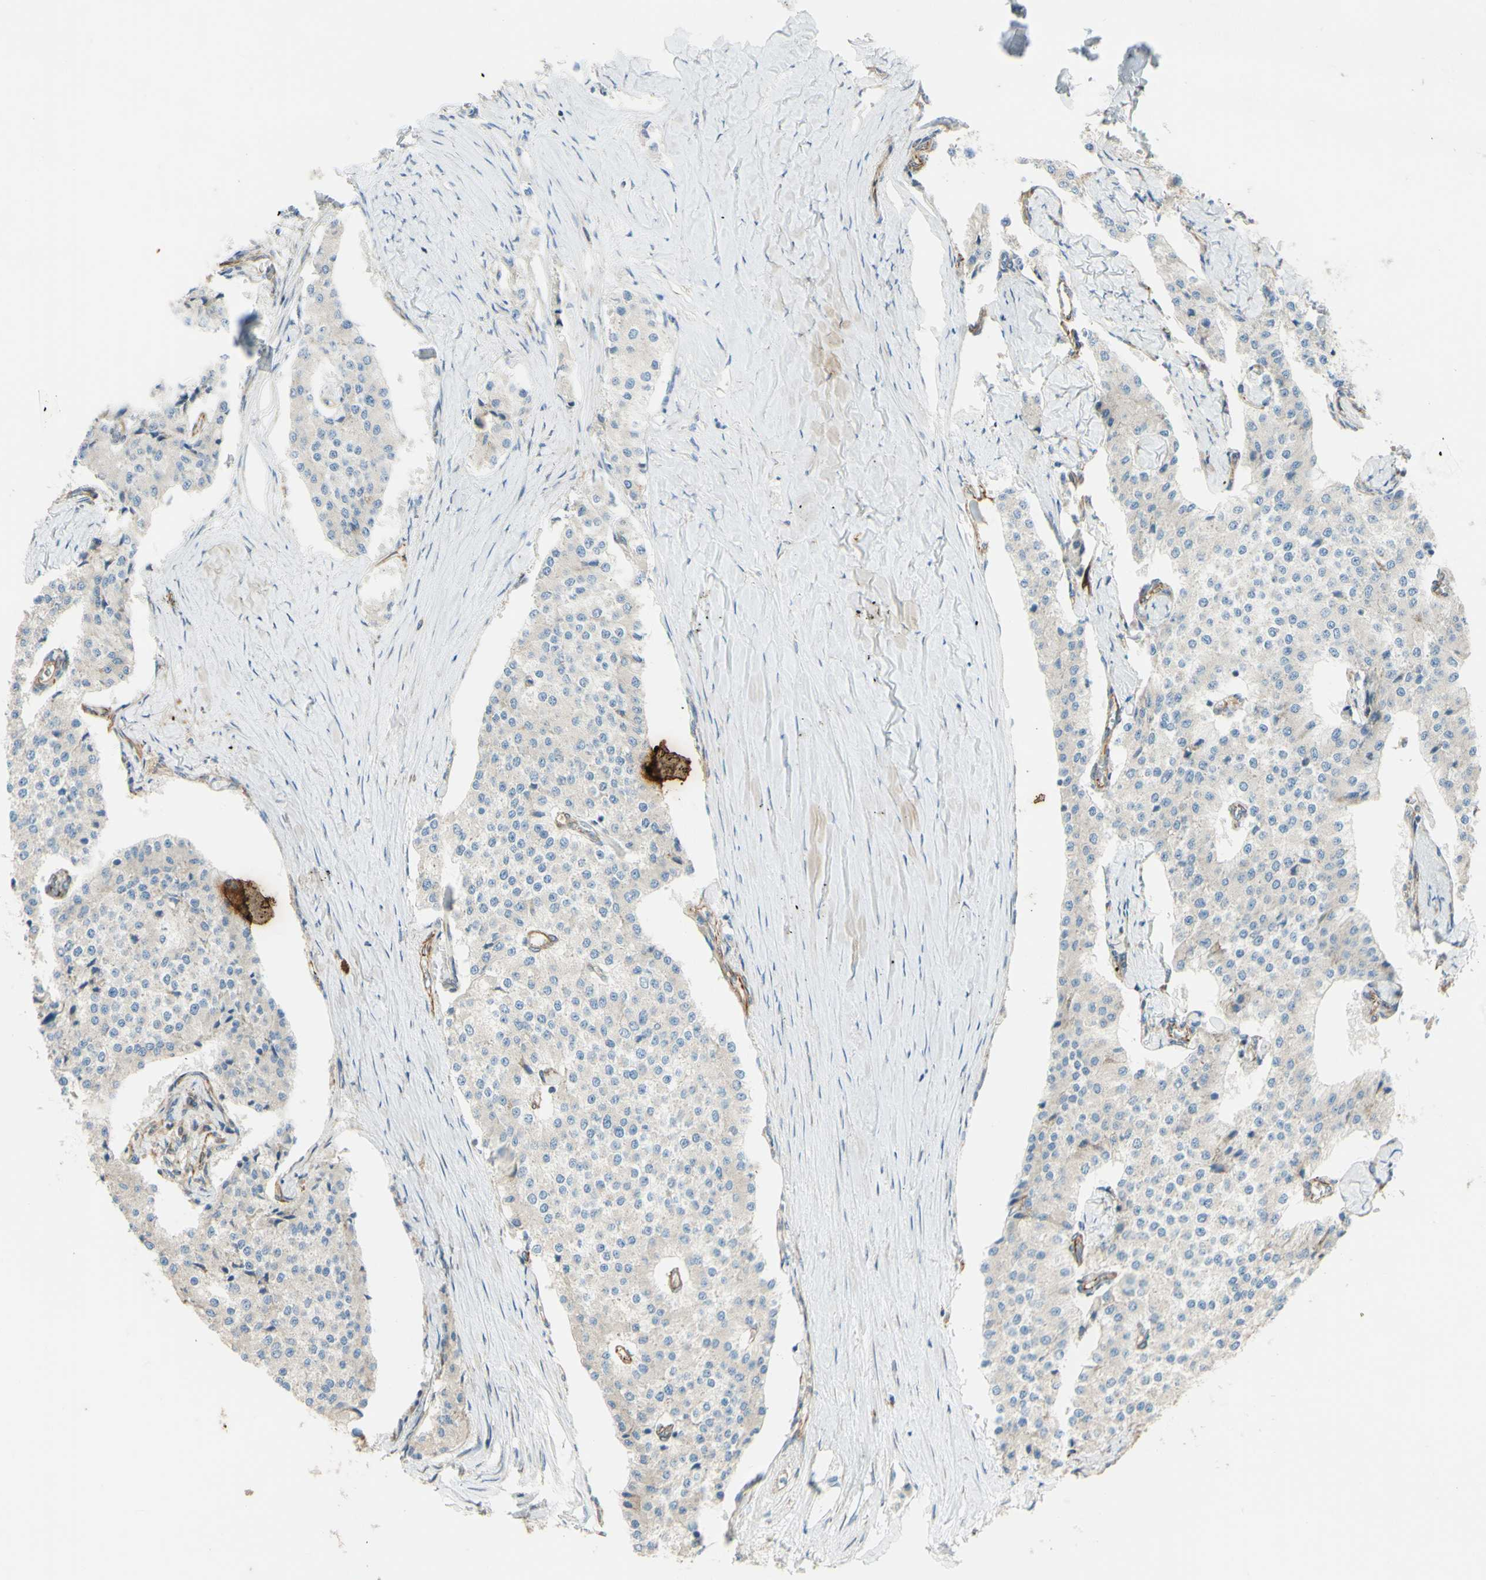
{"staining": {"intensity": "weak", "quantity": ">75%", "location": "cytoplasmic/membranous"}, "tissue": "carcinoid", "cell_type": "Tumor cells", "image_type": "cancer", "snomed": [{"axis": "morphology", "description": "Carcinoid, malignant, NOS"}, {"axis": "topography", "description": "Colon"}], "caption": "IHC histopathology image of neoplastic tissue: carcinoid stained using IHC reveals low levels of weak protein expression localized specifically in the cytoplasmic/membranous of tumor cells, appearing as a cytoplasmic/membranous brown color.", "gene": "C1orf43", "patient": {"sex": "female", "age": 52}}